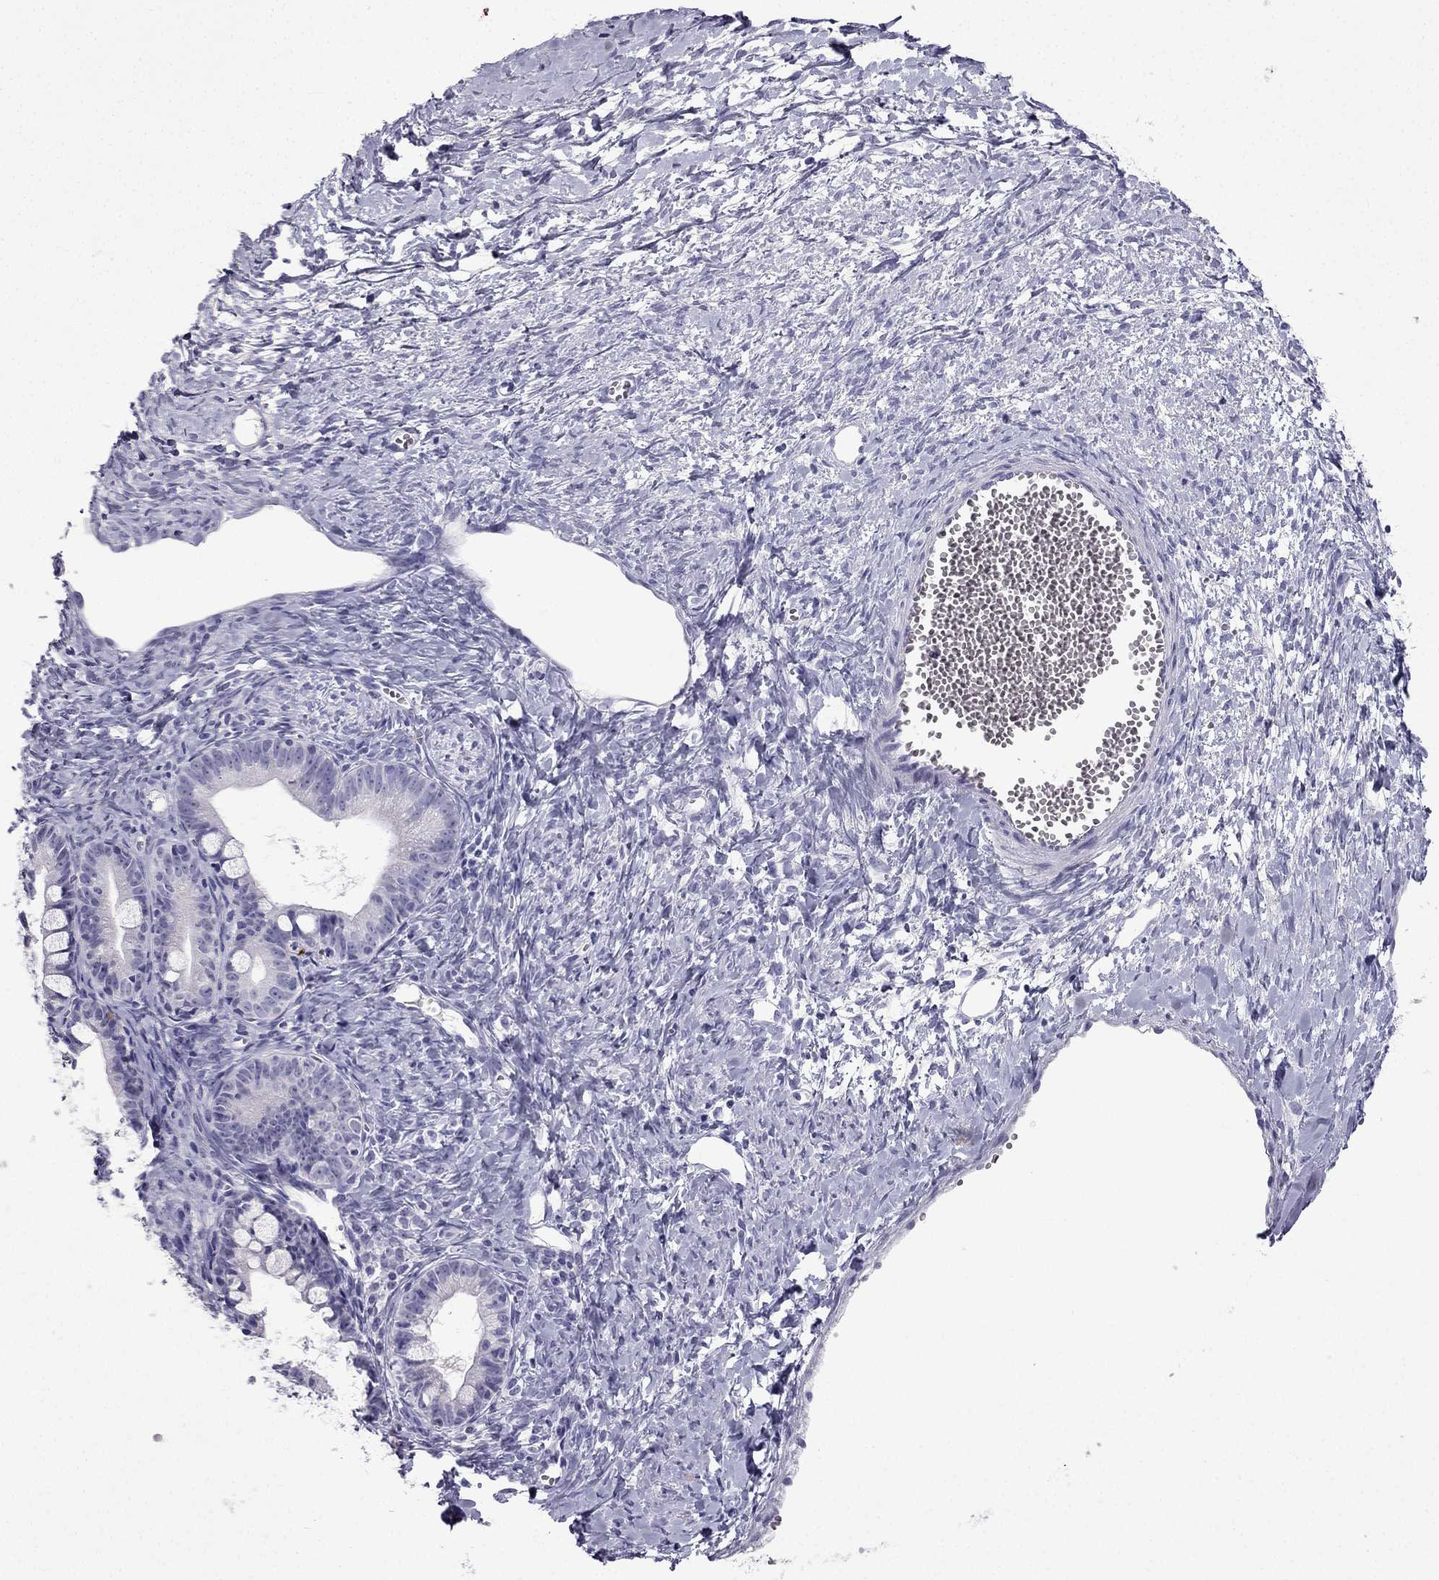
{"staining": {"intensity": "negative", "quantity": "none", "location": "none"}, "tissue": "ovarian cancer", "cell_type": "Tumor cells", "image_type": "cancer", "snomed": [{"axis": "morphology", "description": "Cystadenocarcinoma, mucinous, NOS"}, {"axis": "topography", "description": "Ovary"}], "caption": "The image reveals no staining of tumor cells in ovarian cancer (mucinous cystadenocarcinoma).", "gene": "NPTX1", "patient": {"sex": "female", "age": 63}}